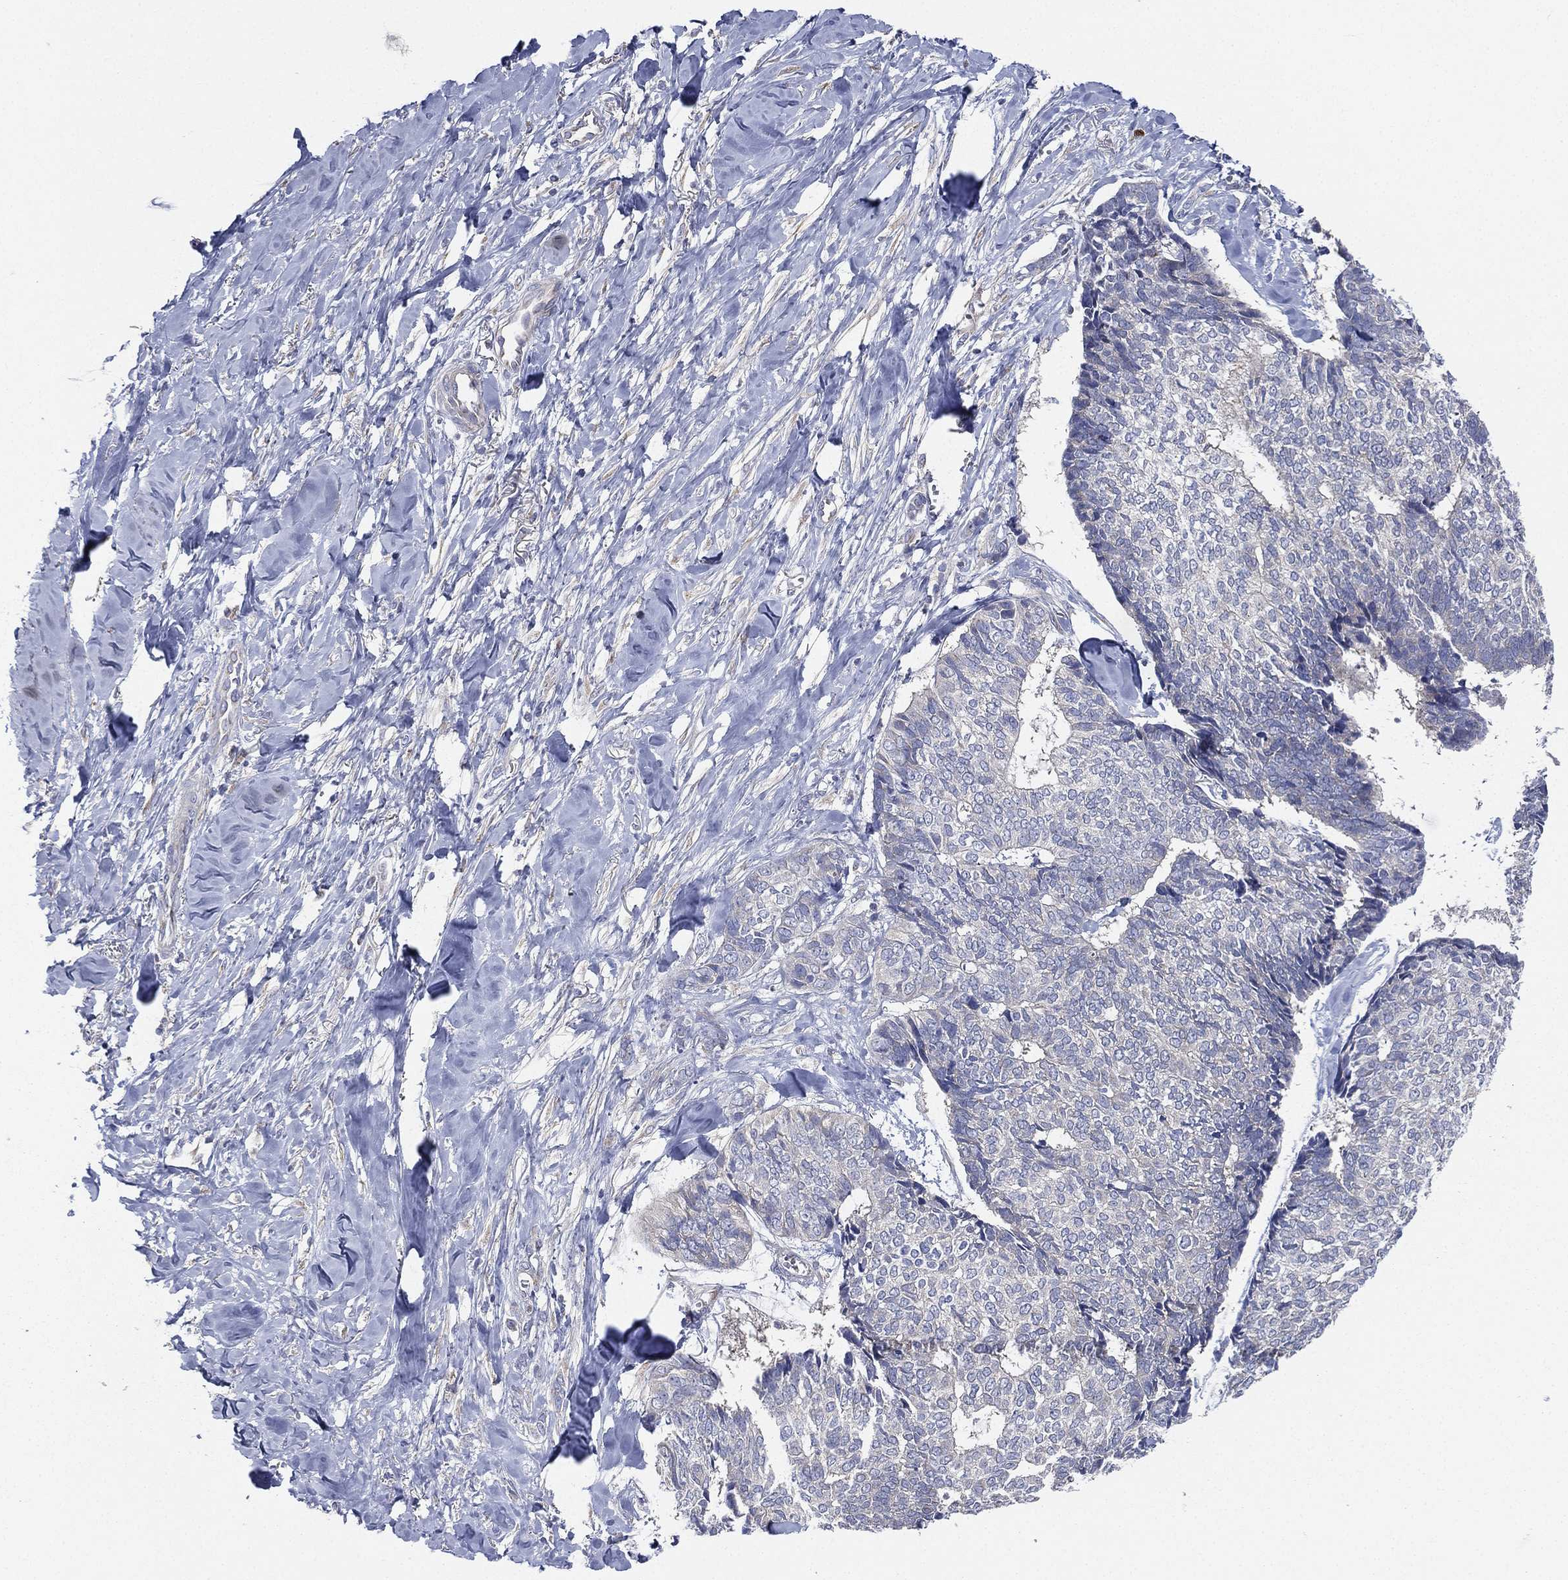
{"staining": {"intensity": "negative", "quantity": "none", "location": "none"}, "tissue": "skin cancer", "cell_type": "Tumor cells", "image_type": "cancer", "snomed": [{"axis": "morphology", "description": "Basal cell carcinoma"}, {"axis": "topography", "description": "Skin"}], "caption": "Tumor cells show no significant expression in skin cancer.", "gene": "ATP8A2", "patient": {"sex": "male", "age": 86}}